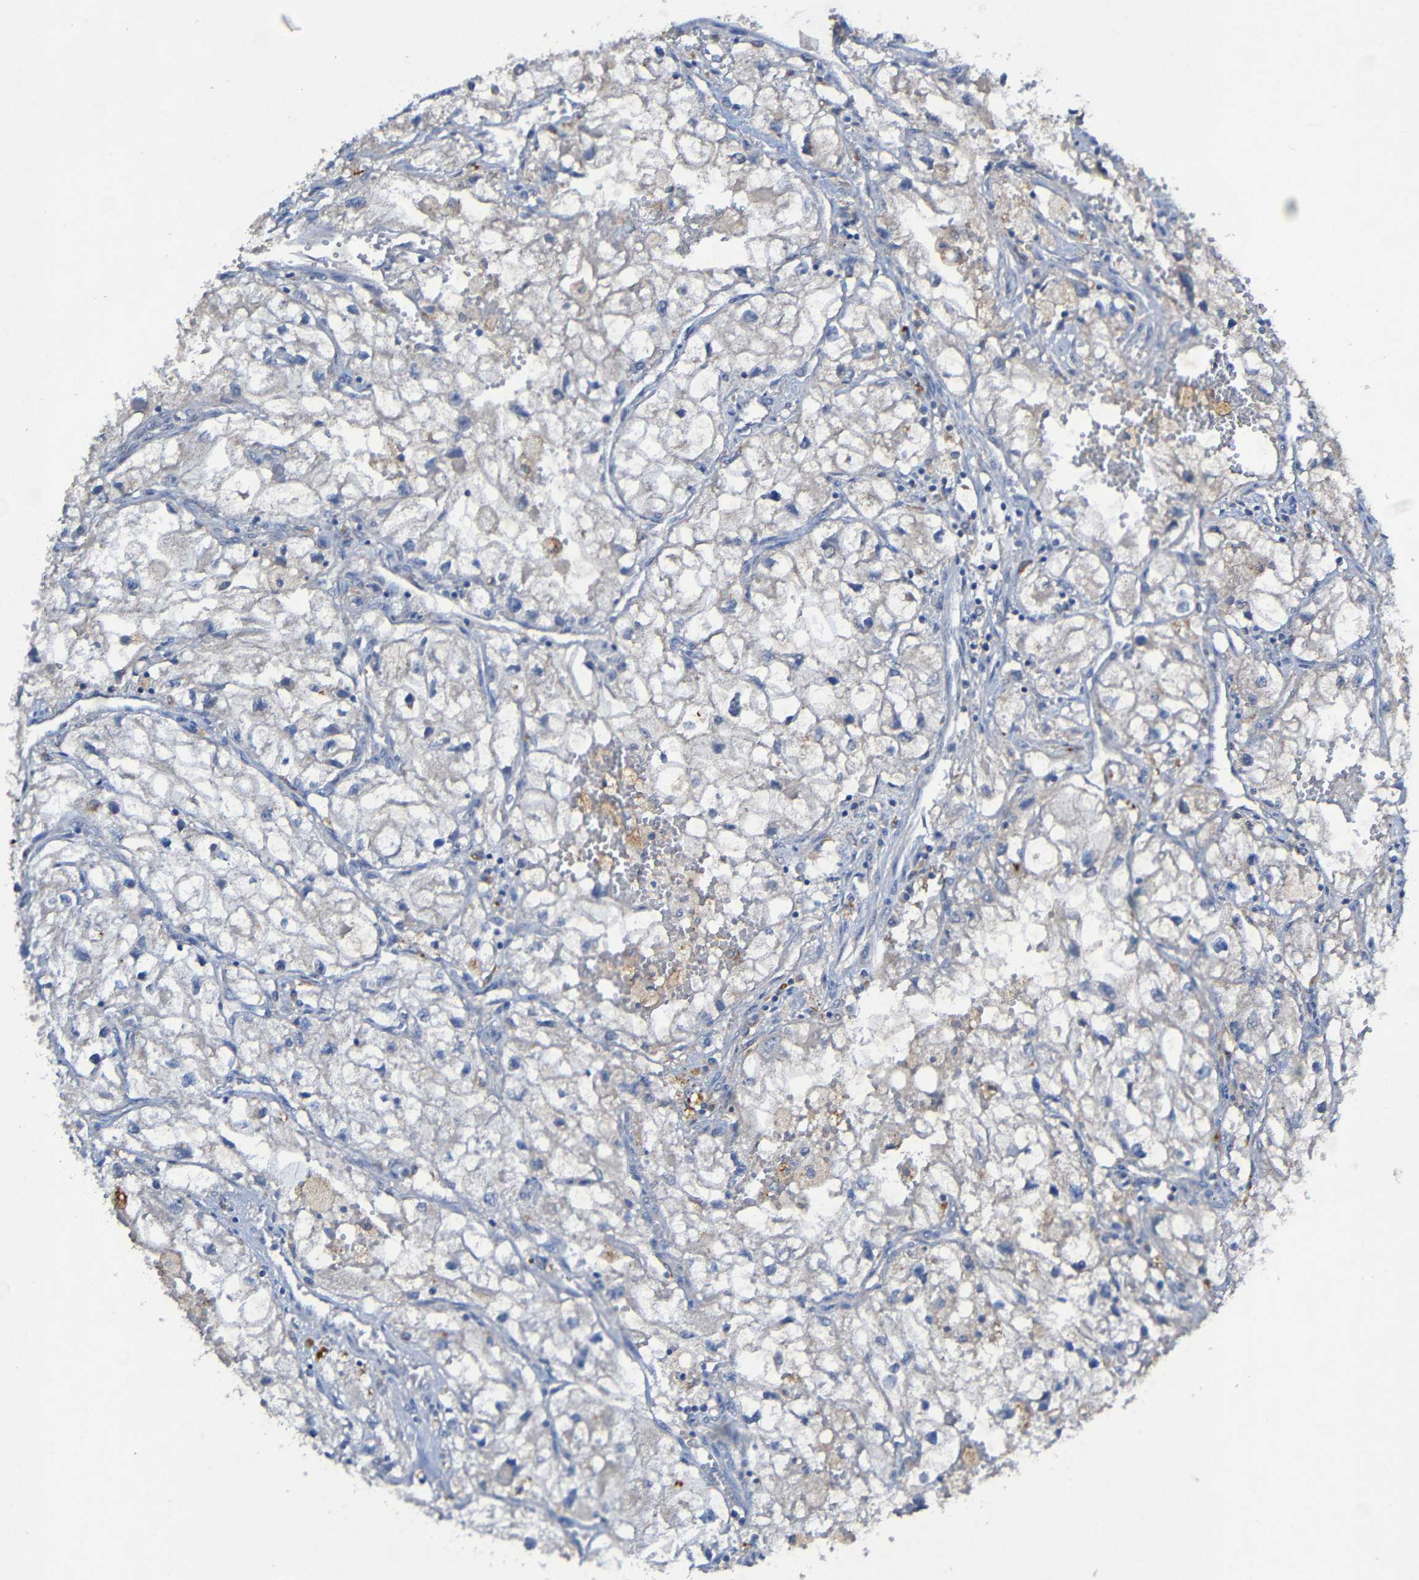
{"staining": {"intensity": "negative", "quantity": "none", "location": "none"}, "tissue": "renal cancer", "cell_type": "Tumor cells", "image_type": "cancer", "snomed": [{"axis": "morphology", "description": "Adenocarcinoma, NOS"}, {"axis": "topography", "description": "Kidney"}], "caption": "Tumor cells are negative for protein expression in human adenocarcinoma (renal).", "gene": "LRRC70", "patient": {"sex": "female", "age": 70}}